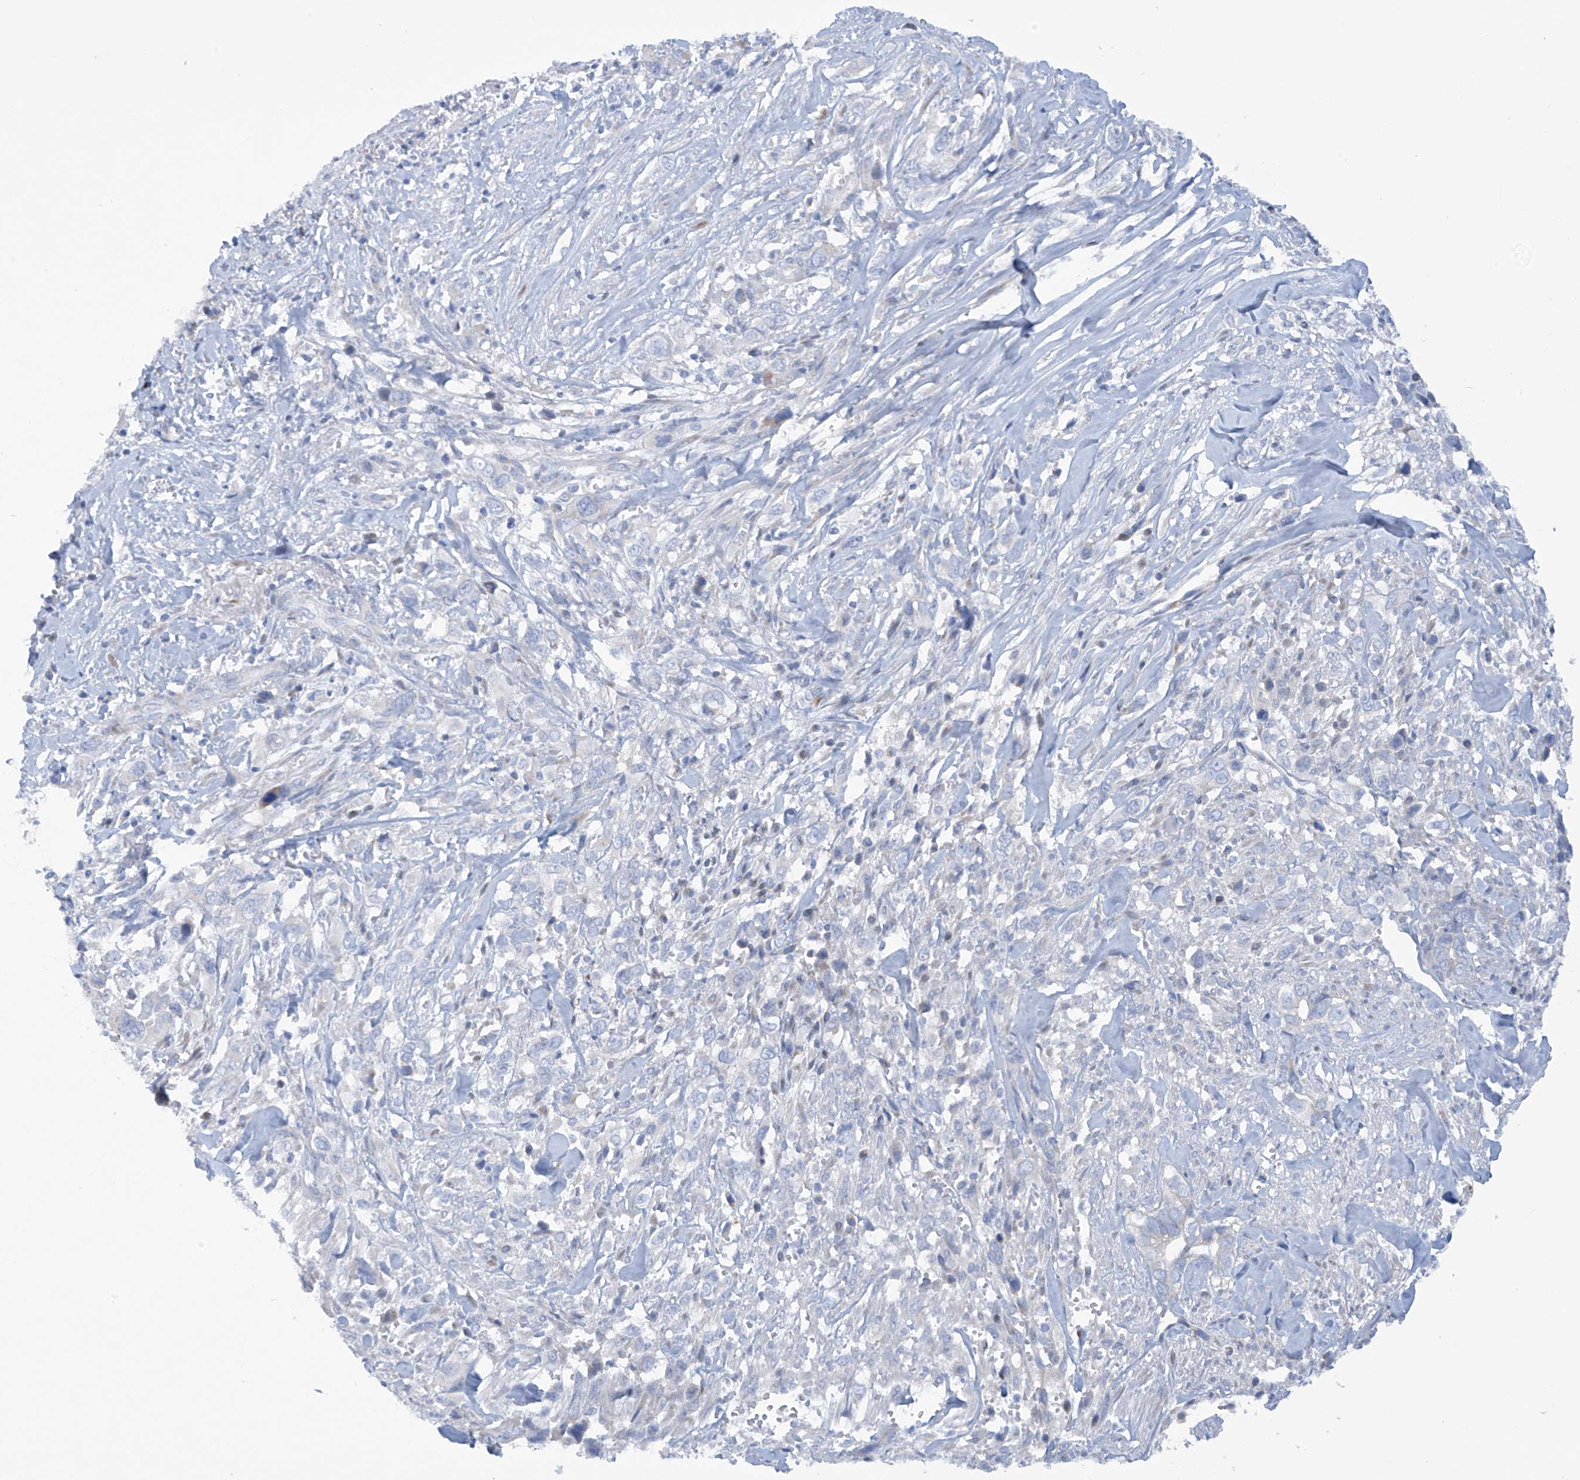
{"staining": {"intensity": "negative", "quantity": "none", "location": "none"}, "tissue": "liver cancer", "cell_type": "Tumor cells", "image_type": "cancer", "snomed": [{"axis": "morphology", "description": "Cholangiocarcinoma"}, {"axis": "topography", "description": "Liver"}], "caption": "Immunohistochemical staining of liver cancer (cholangiocarcinoma) reveals no significant positivity in tumor cells.", "gene": "TRMT2B", "patient": {"sex": "female", "age": 79}}